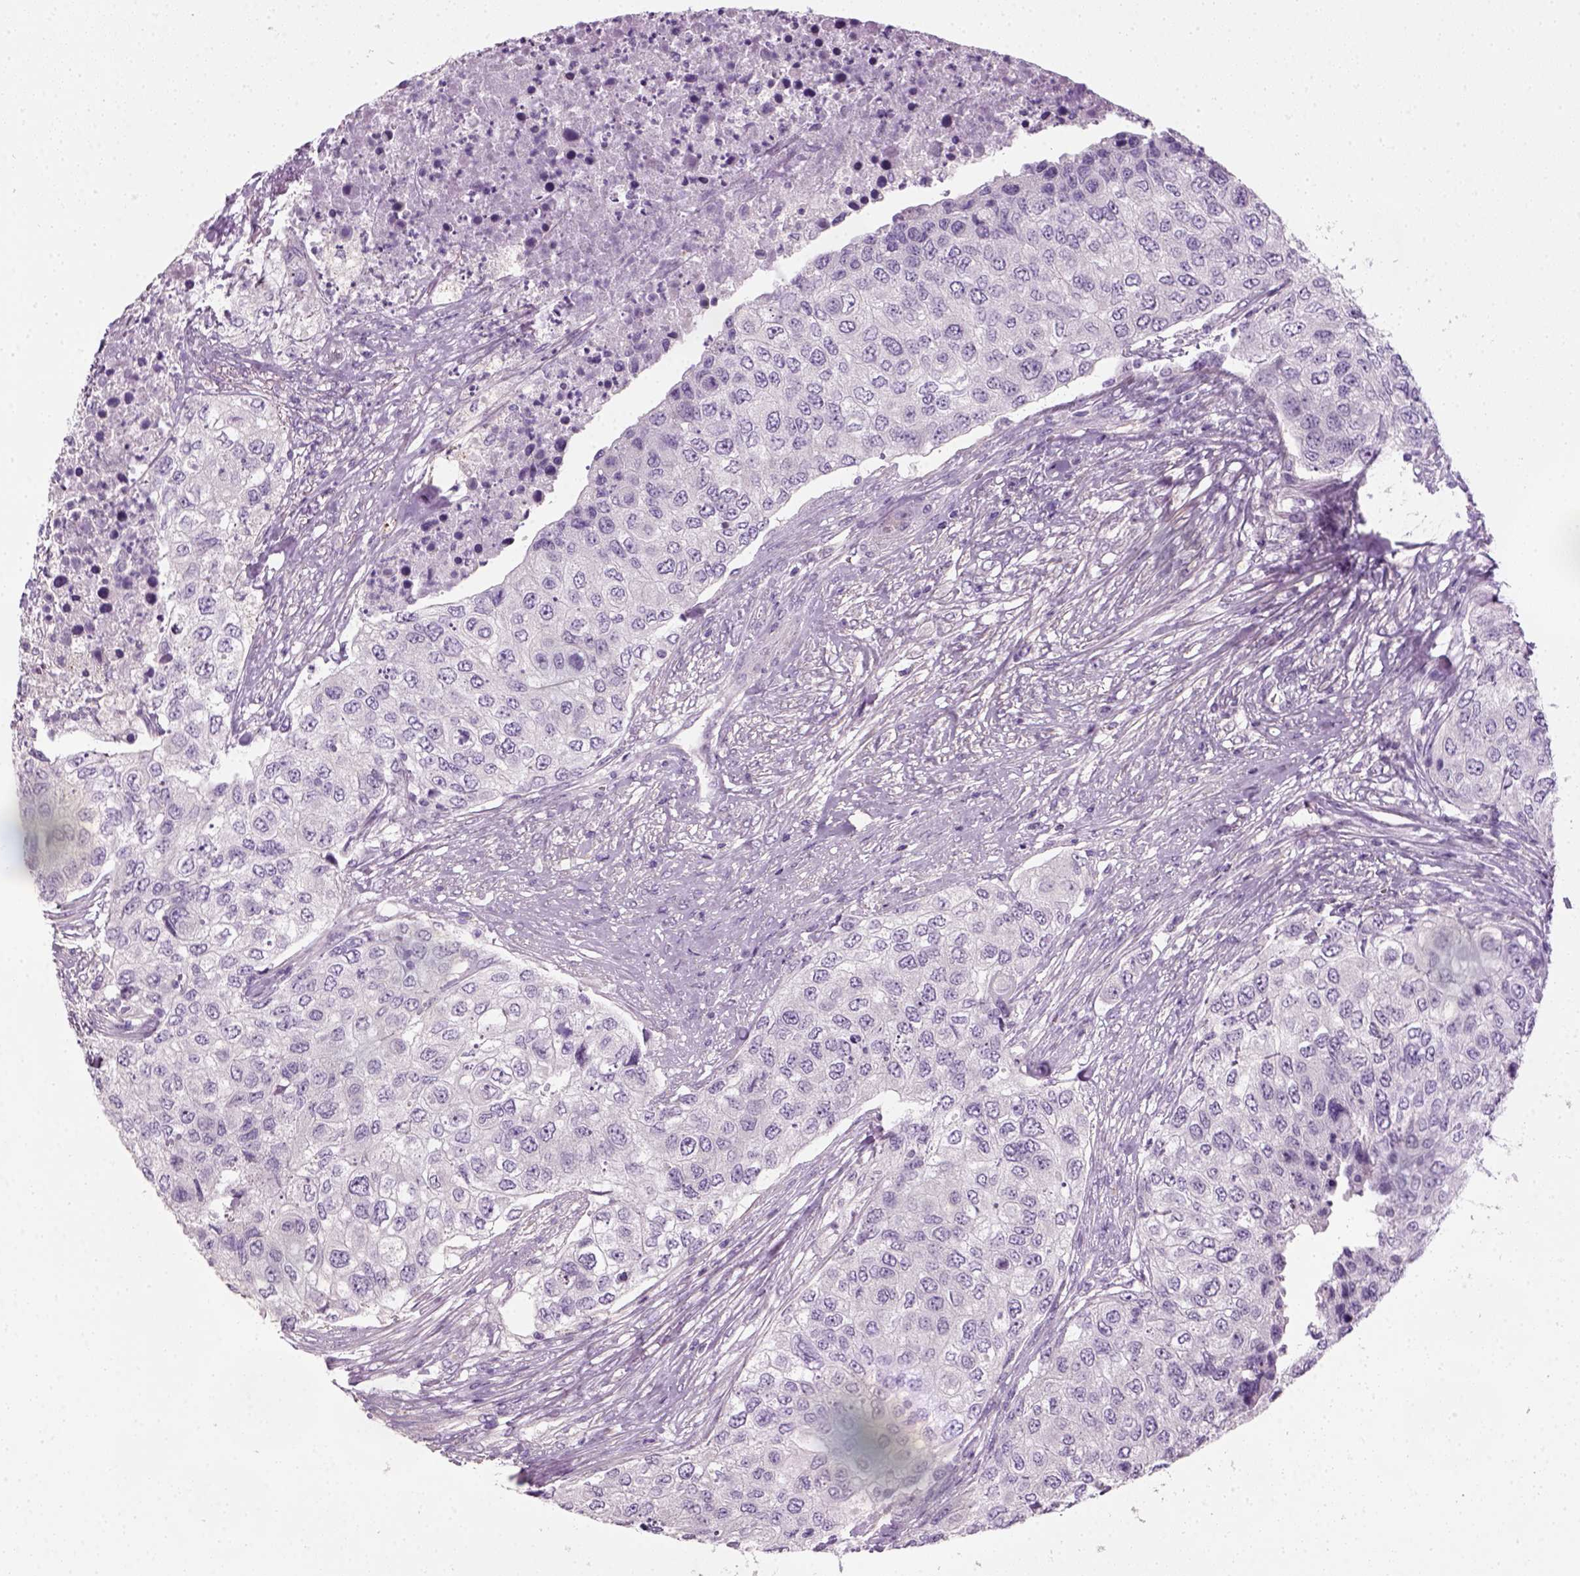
{"staining": {"intensity": "negative", "quantity": "none", "location": "none"}, "tissue": "urothelial cancer", "cell_type": "Tumor cells", "image_type": "cancer", "snomed": [{"axis": "morphology", "description": "Urothelial carcinoma, High grade"}, {"axis": "topography", "description": "Urinary bladder"}], "caption": "An image of human urothelial cancer is negative for staining in tumor cells.", "gene": "ELOVL3", "patient": {"sex": "female", "age": 78}}